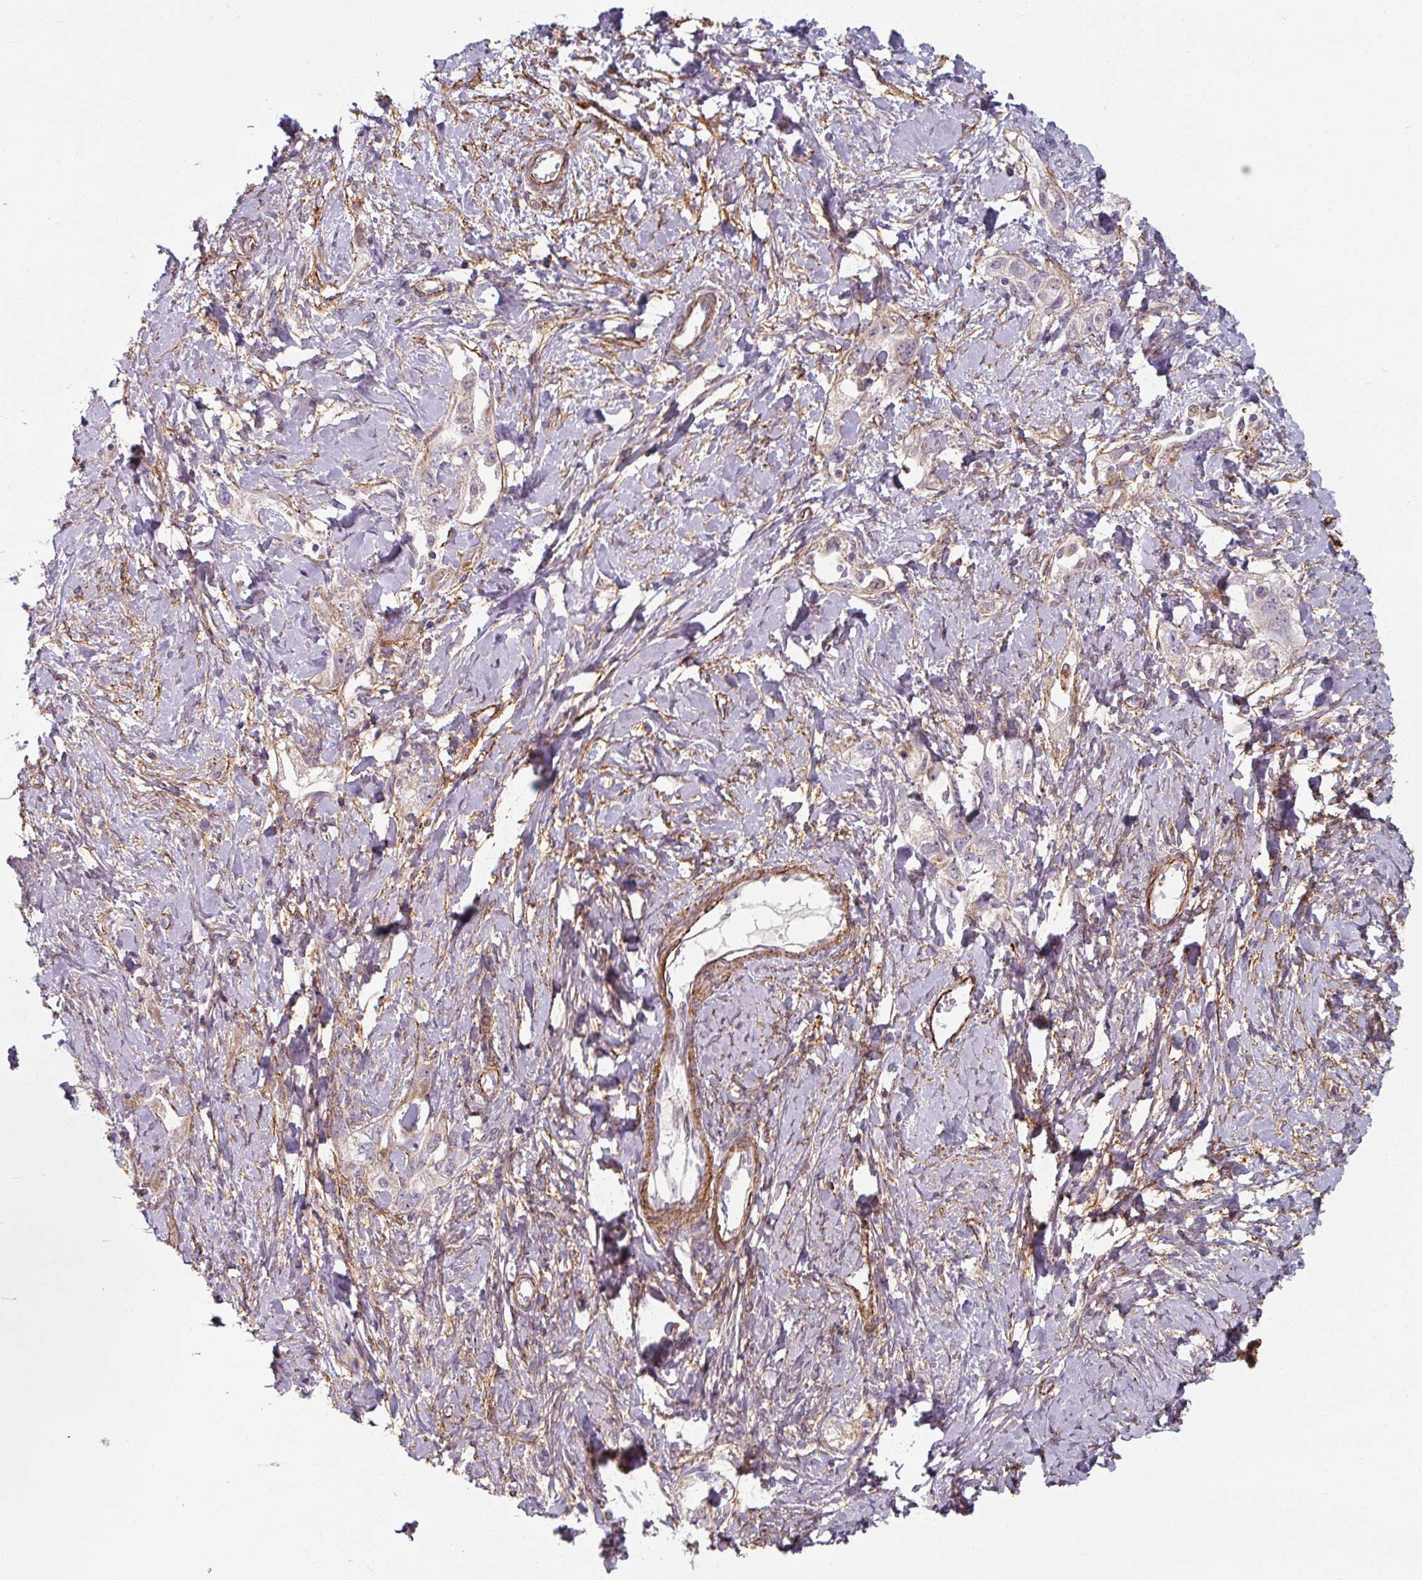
{"staining": {"intensity": "negative", "quantity": "none", "location": "none"}, "tissue": "ovarian cancer", "cell_type": "Tumor cells", "image_type": "cancer", "snomed": [{"axis": "morphology", "description": "Carcinoma, NOS"}, {"axis": "morphology", "description": "Cystadenocarcinoma, serous, NOS"}, {"axis": "topography", "description": "Ovary"}], "caption": "This is an immunohistochemistry (IHC) image of serous cystadenocarcinoma (ovarian). There is no expression in tumor cells.", "gene": "MRPS5", "patient": {"sex": "female", "age": 69}}